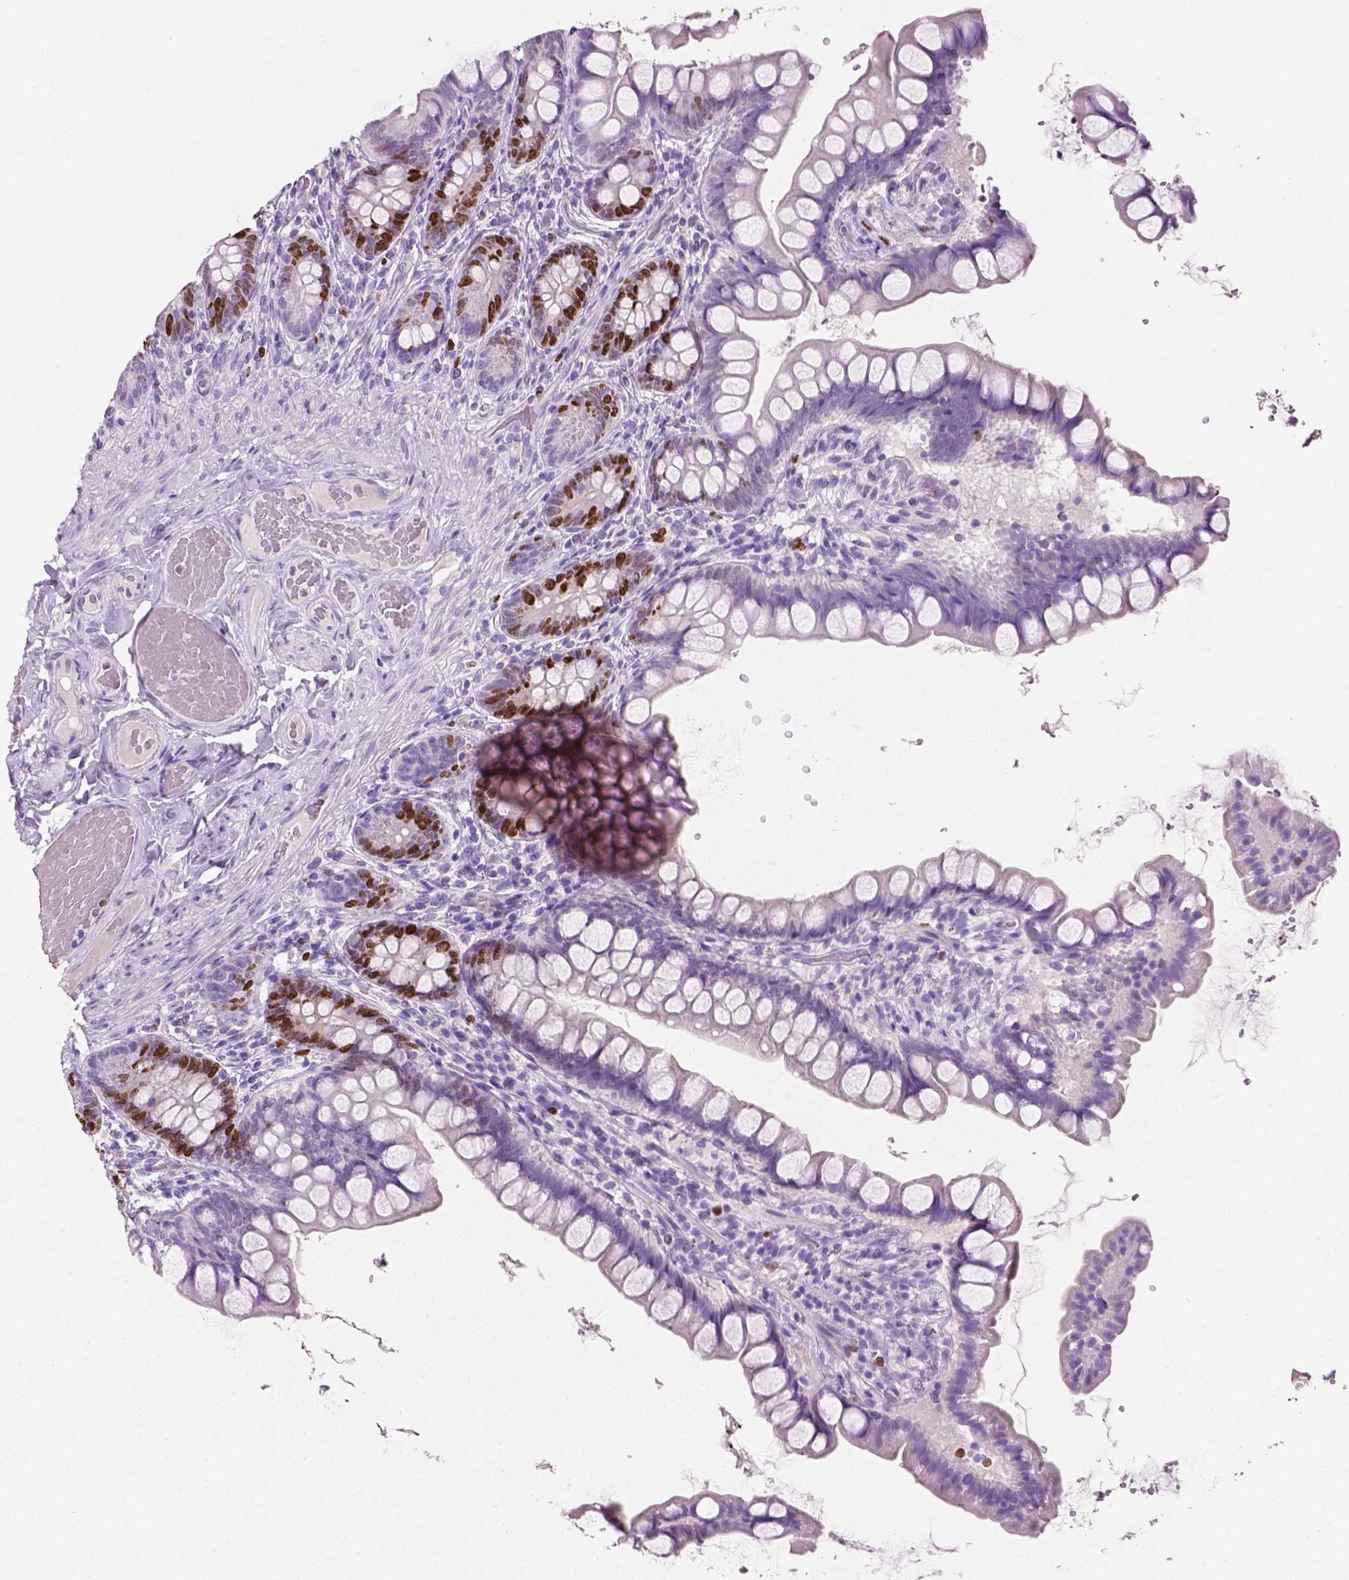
{"staining": {"intensity": "strong", "quantity": "25%-75%", "location": "nuclear"}, "tissue": "small intestine", "cell_type": "Glandular cells", "image_type": "normal", "snomed": [{"axis": "morphology", "description": "Normal tissue, NOS"}, {"axis": "topography", "description": "Small intestine"}], "caption": "The photomicrograph reveals a brown stain indicating the presence of a protein in the nuclear of glandular cells in small intestine.", "gene": "SIAH2", "patient": {"sex": "male", "age": 70}}